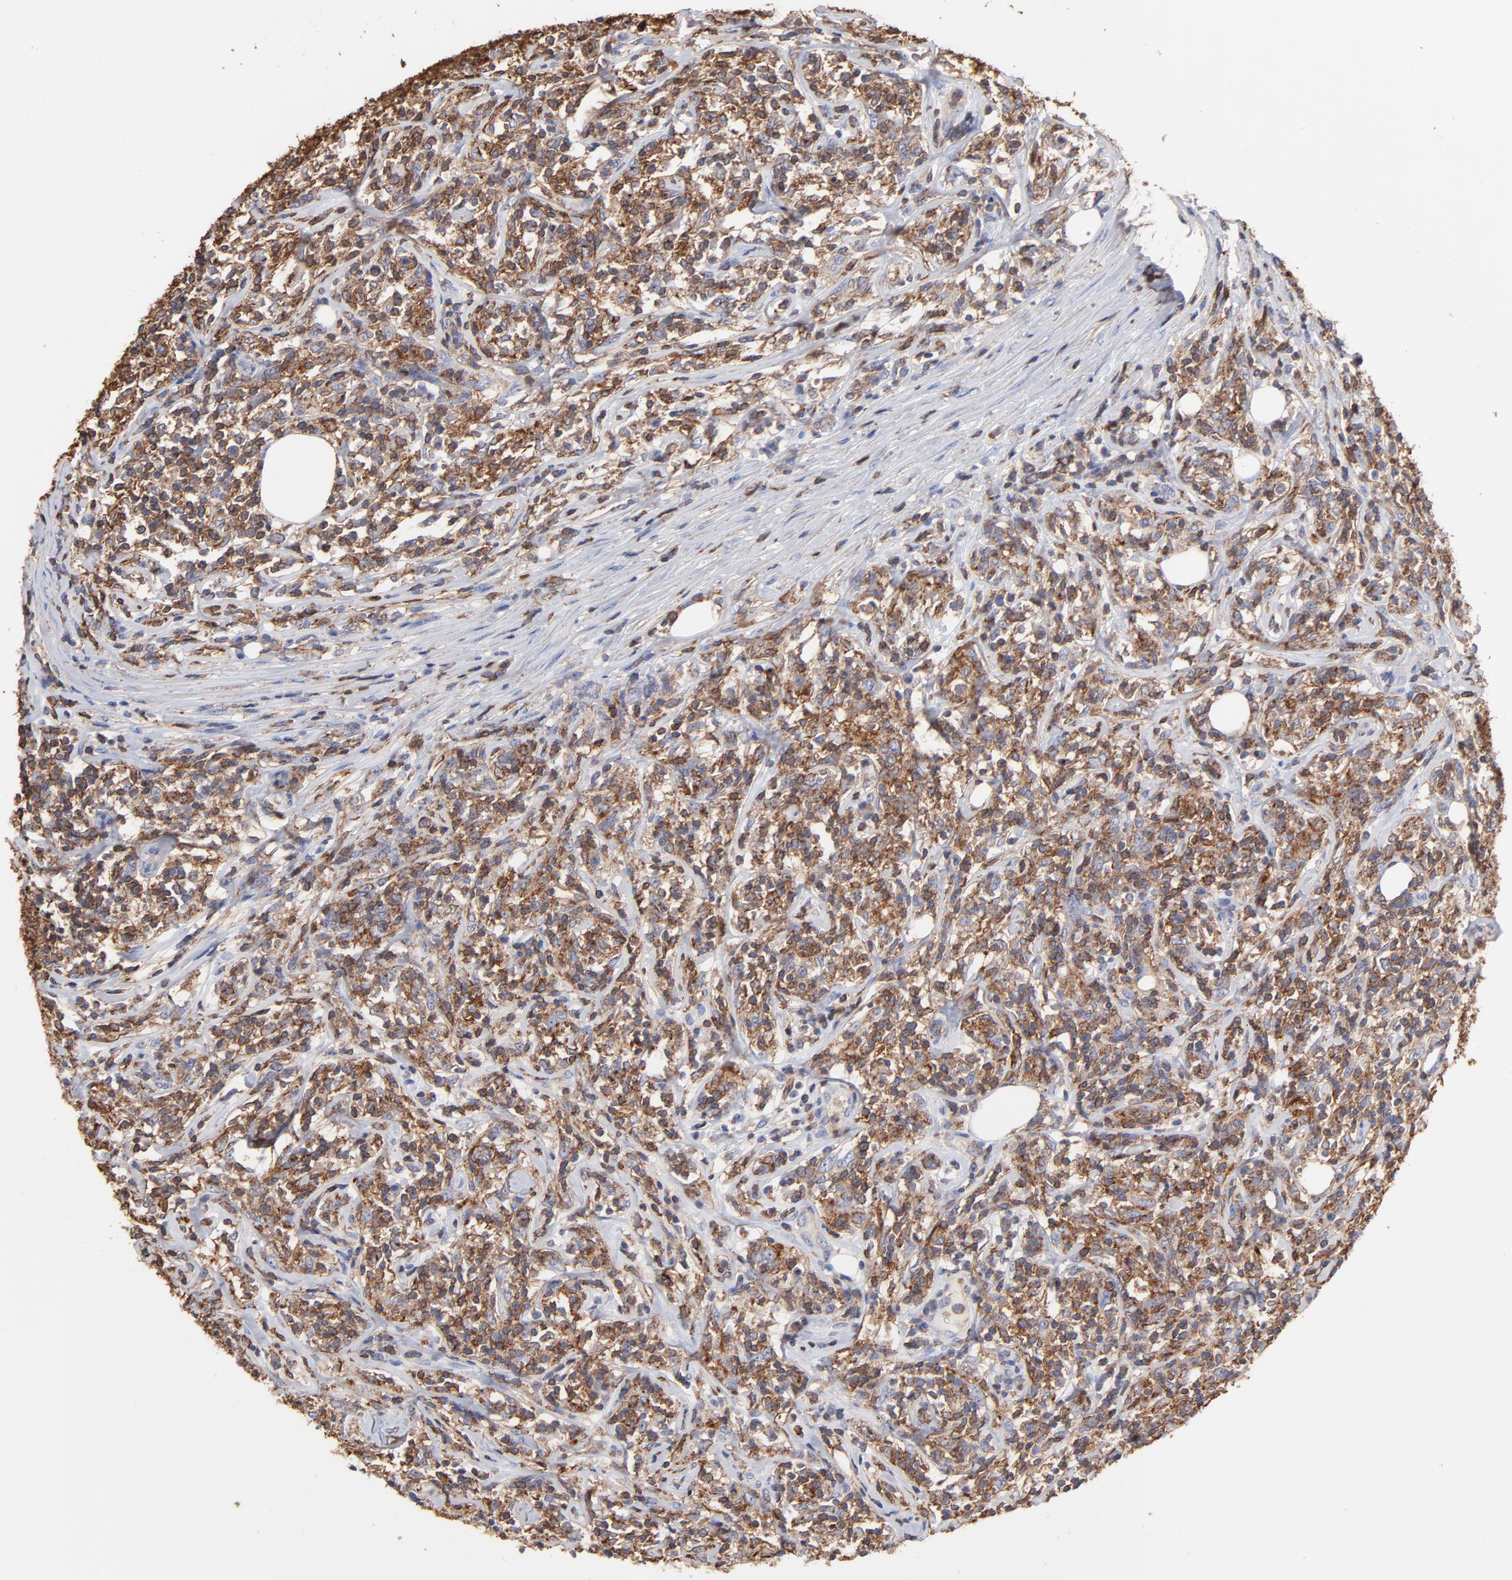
{"staining": {"intensity": "moderate", "quantity": "25%-75%", "location": "cytoplasmic/membranous"}, "tissue": "lymphoma", "cell_type": "Tumor cells", "image_type": "cancer", "snomed": [{"axis": "morphology", "description": "Malignant lymphoma, non-Hodgkin's type, High grade"}, {"axis": "topography", "description": "Lymph node"}], "caption": "High-grade malignant lymphoma, non-Hodgkin's type was stained to show a protein in brown. There is medium levels of moderate cytoplasmic/membranous staining in approximately 25%-75% of tumor cells.", "gene": "ASL", "patient": {"sex": "female", "age": 84}}